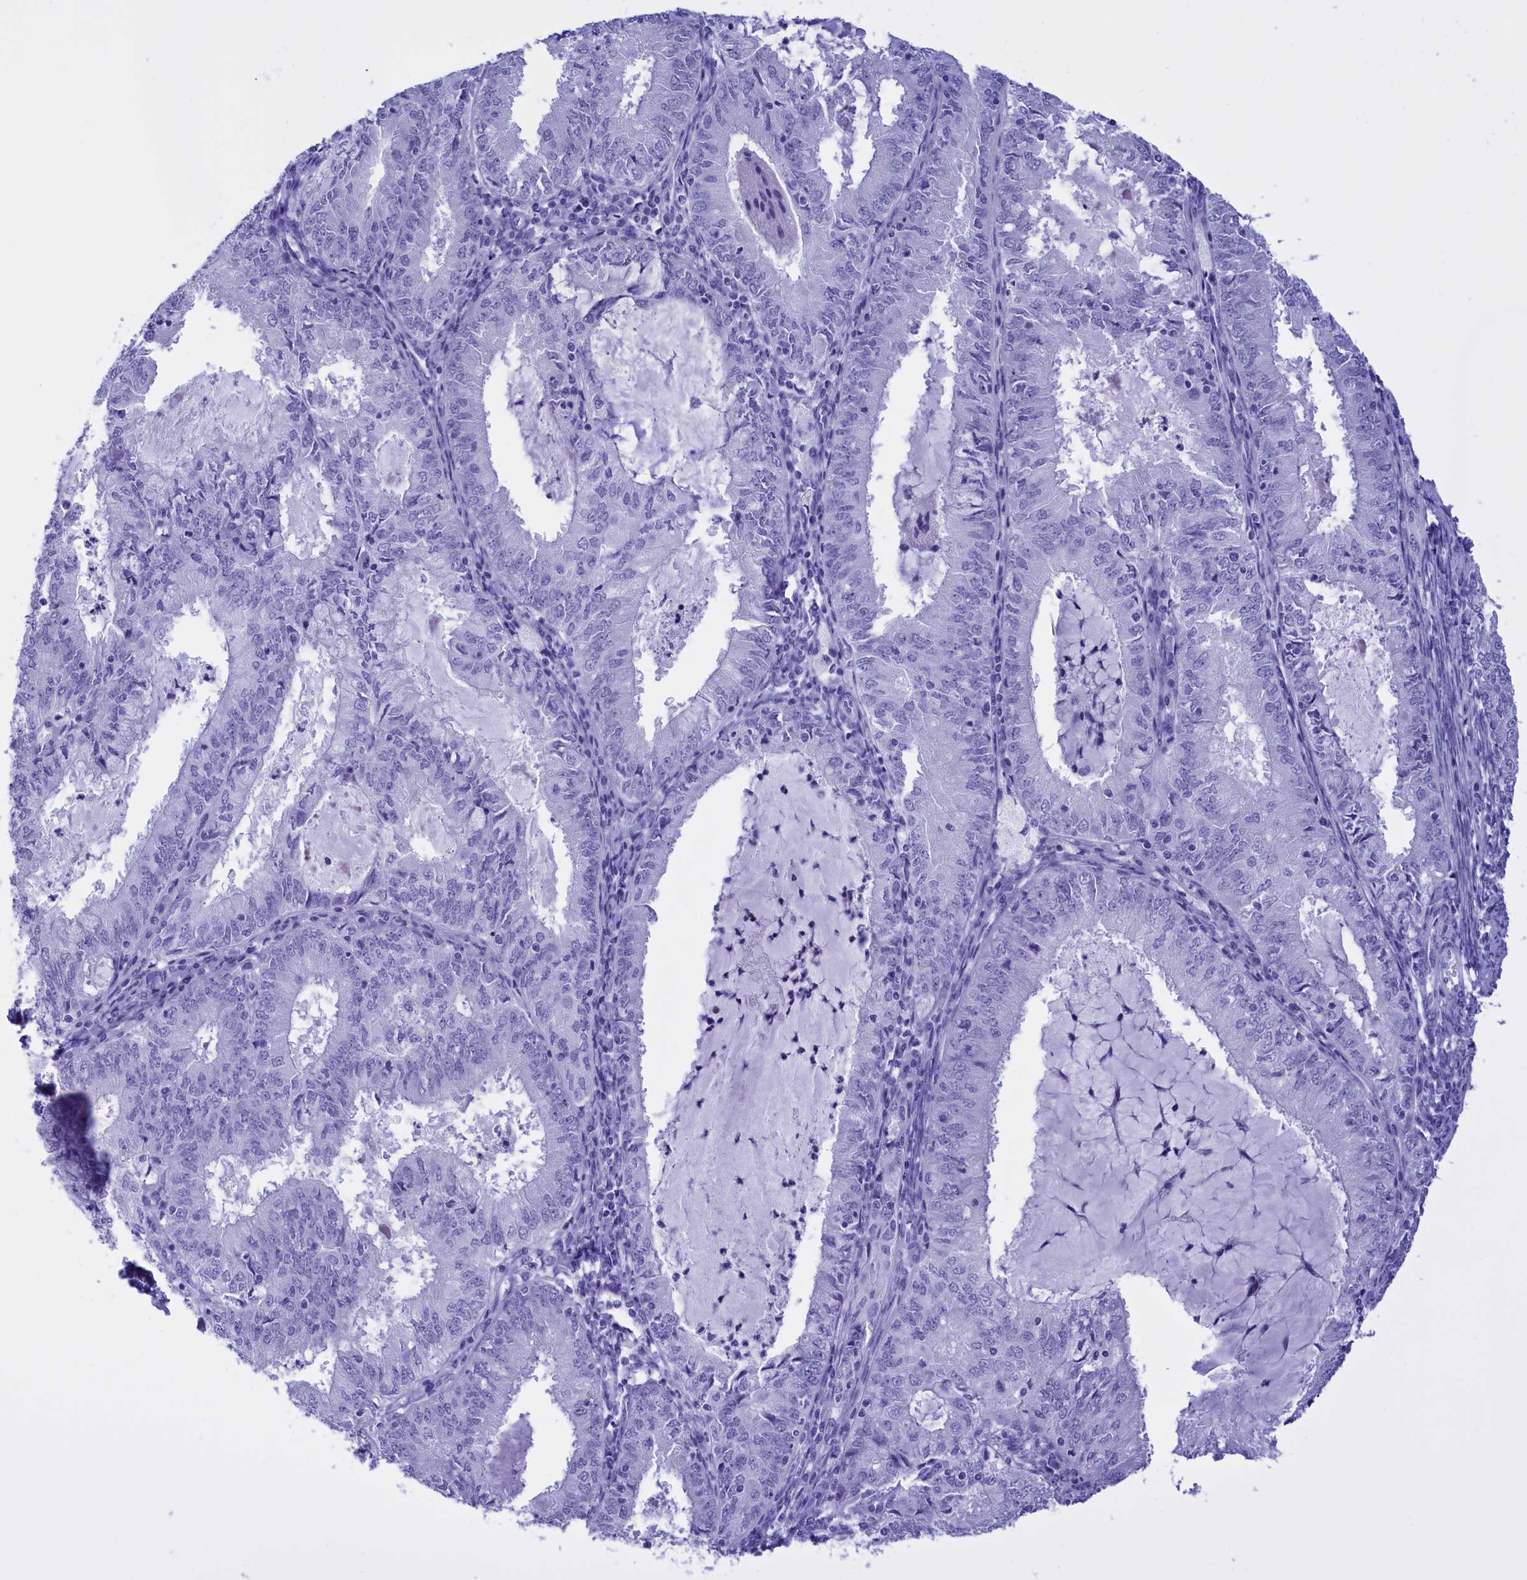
{"staining": {"intensity": "negative", "quantity": "none", "location": "none"}, "tissue": "endometrial cancer", "cell_type": "Tumor cells", "image_type": "cancer", "snomed": [{"axis": "morphology", "description": "Adenocarcinoma, NOS"}, {"axis": "topography", "description": "Endometrium"}], "caption": "The image reveals no staining of tumor cells in endometrial cancer (adenocarcinoma).", "gene": "BRI3", "patient": {"sex": "female", "age": 57}}